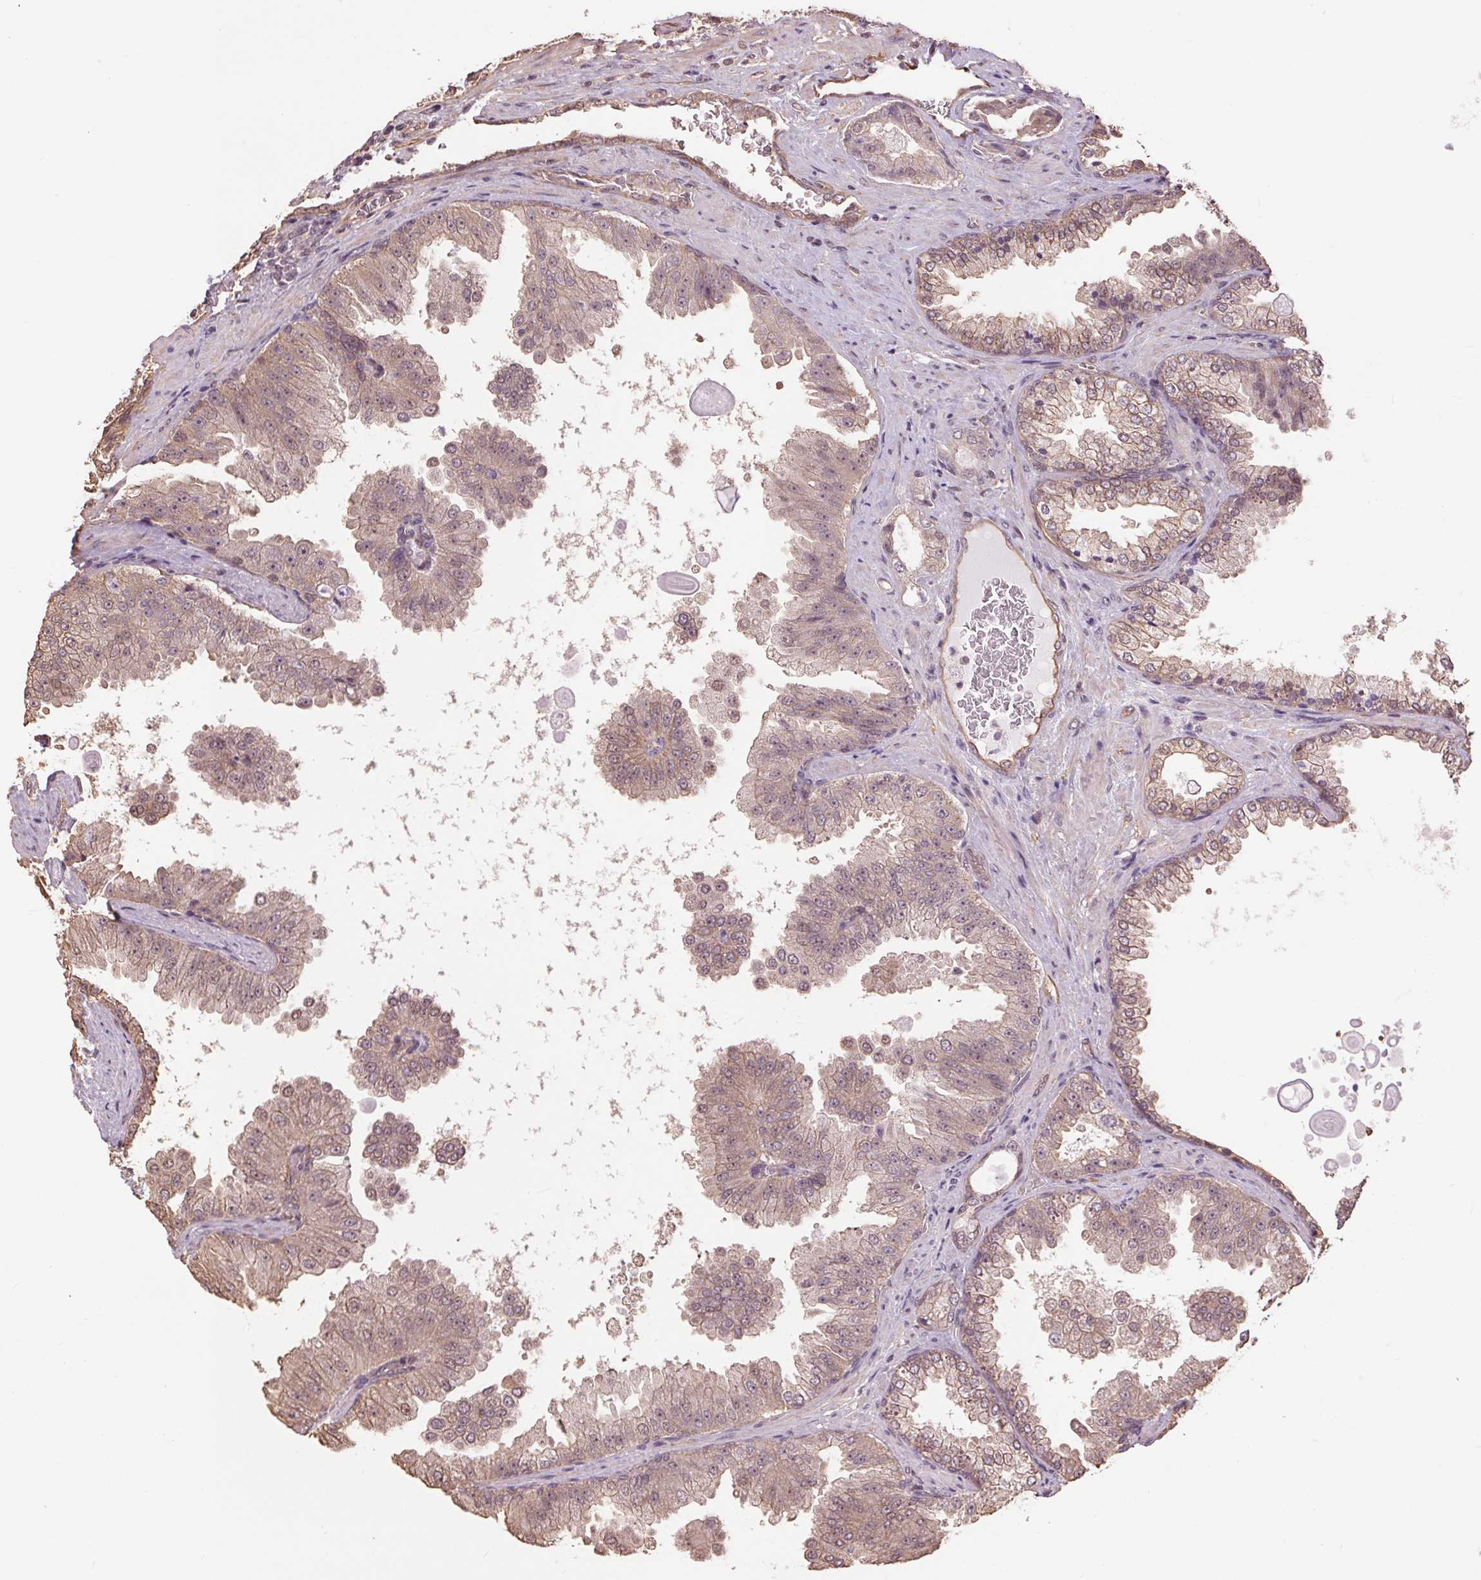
{"staining": {"intensity": "weak", "quantity": "25%-75%", "location": "cytoplasmic/membranous,nuclear"}, "tissue": "prostate cancer", "cell_type": "Tumor cells", "image_type": "cancer", "snomed": [{"axis": "morphology", "description": "Adenocarcinoma, Low grade"}, {"axis": "topography", "description": "Prostate"}], "caption": "Brown immunohistochemical staining in prostate cancer (low-grade adenocarcinoma) reveals weak cytoplasmic/membranous and nuclear positivity in approximately 25%-75% of tumor cells. Nuclei are stained in blue.", "gene": "PALM", "patient": {"sex": "male", "age": 67}}